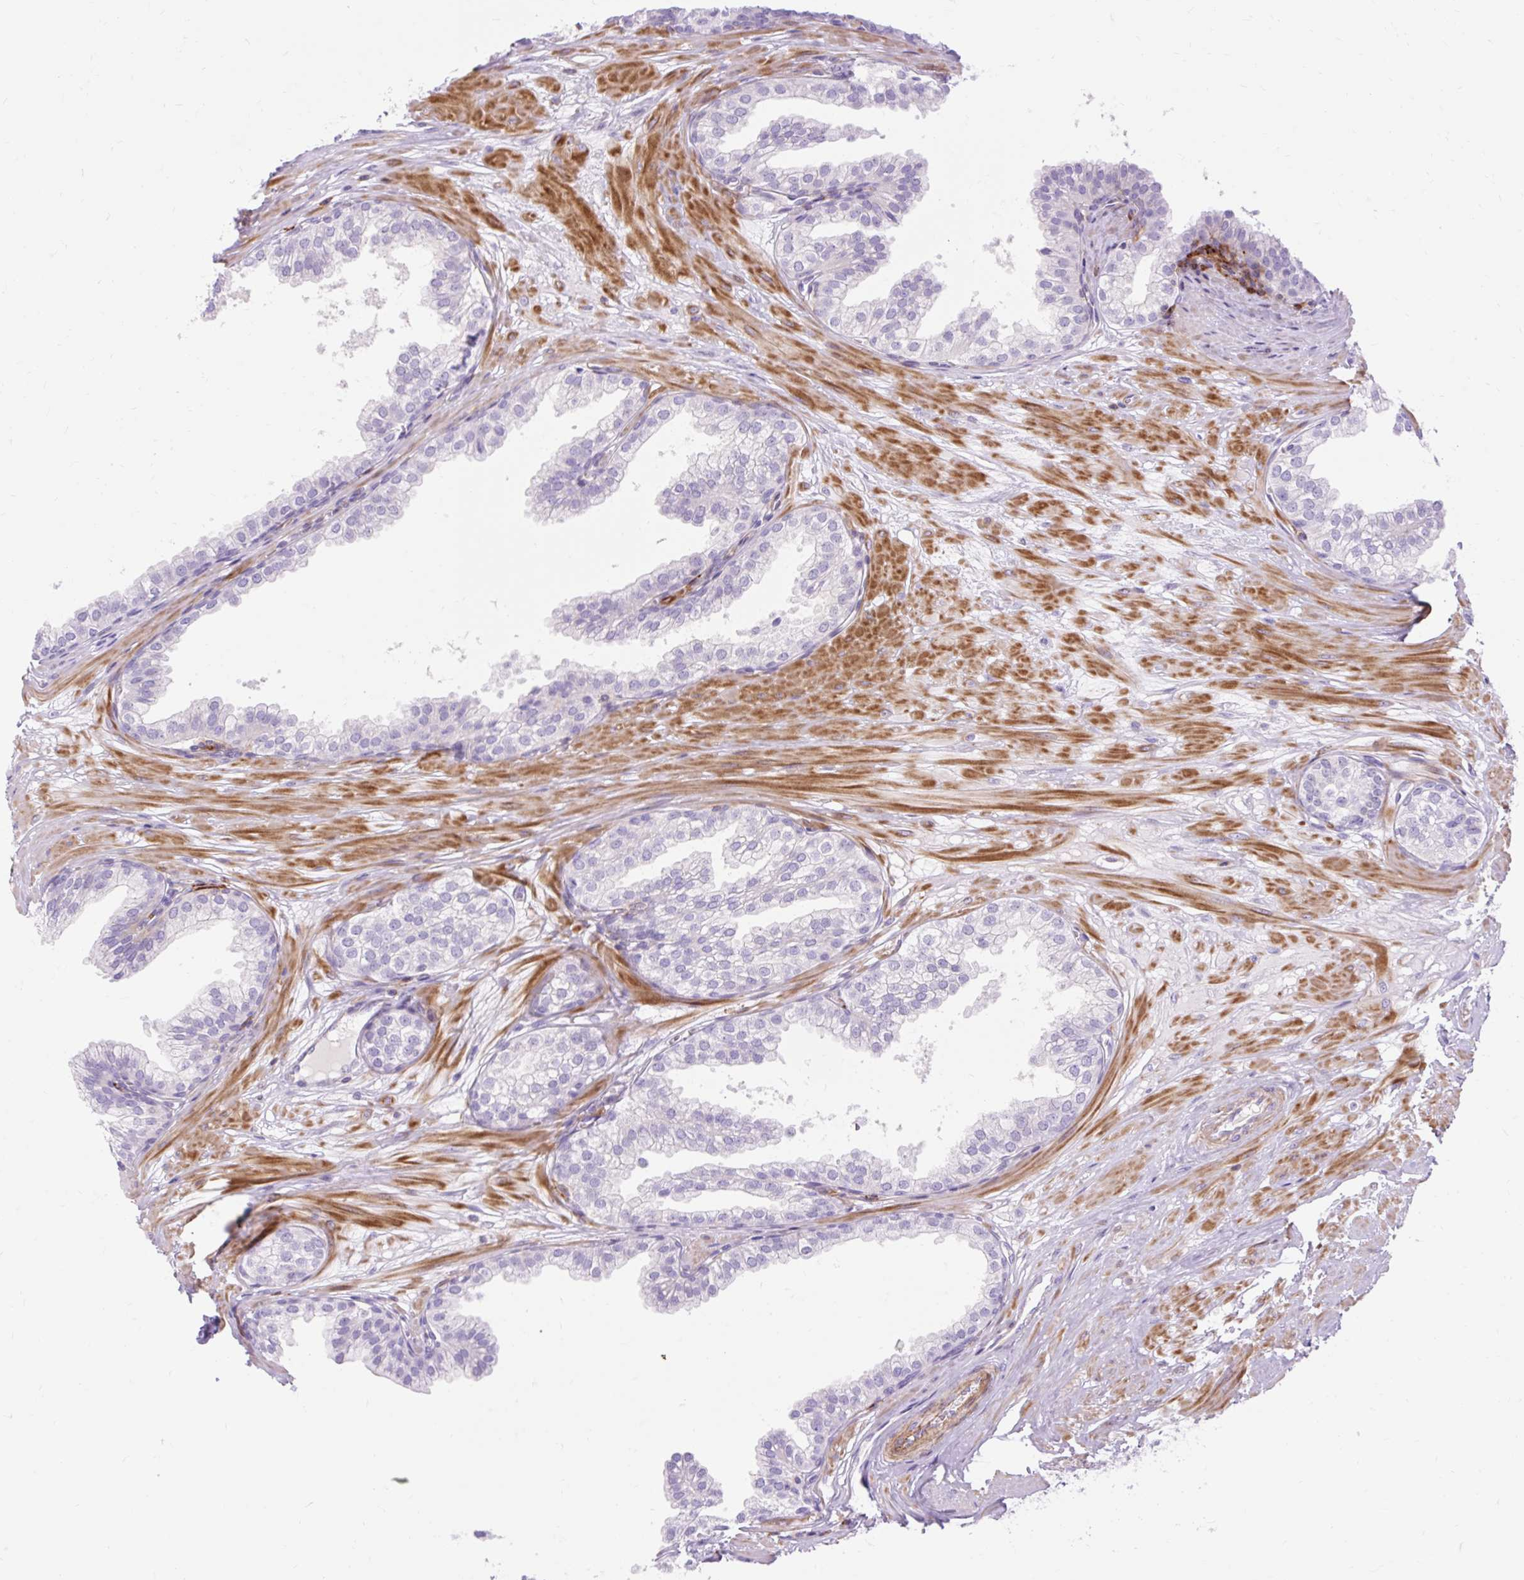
{"staining": {"intensity": "negative", "quantity": "none", "location": "none"}, "tissue": "prostate", "cell_type": "Glandular cells", "image_type": "normal", "snomed": [{"axis": "morphology", "description": "Normal tissue, NOS"}, {"axis": "topography", "description": "Prostate"}, {"axis": "topography", "description": "Peripheral nerve tissue"}], "caption": "A histopathology image of human prostate is negative for staining in glandular cells. (DAB IHC with hematoxylin counter stain).", "gene": "CORO7", "patient": {"sex": "male", "age": 55}}